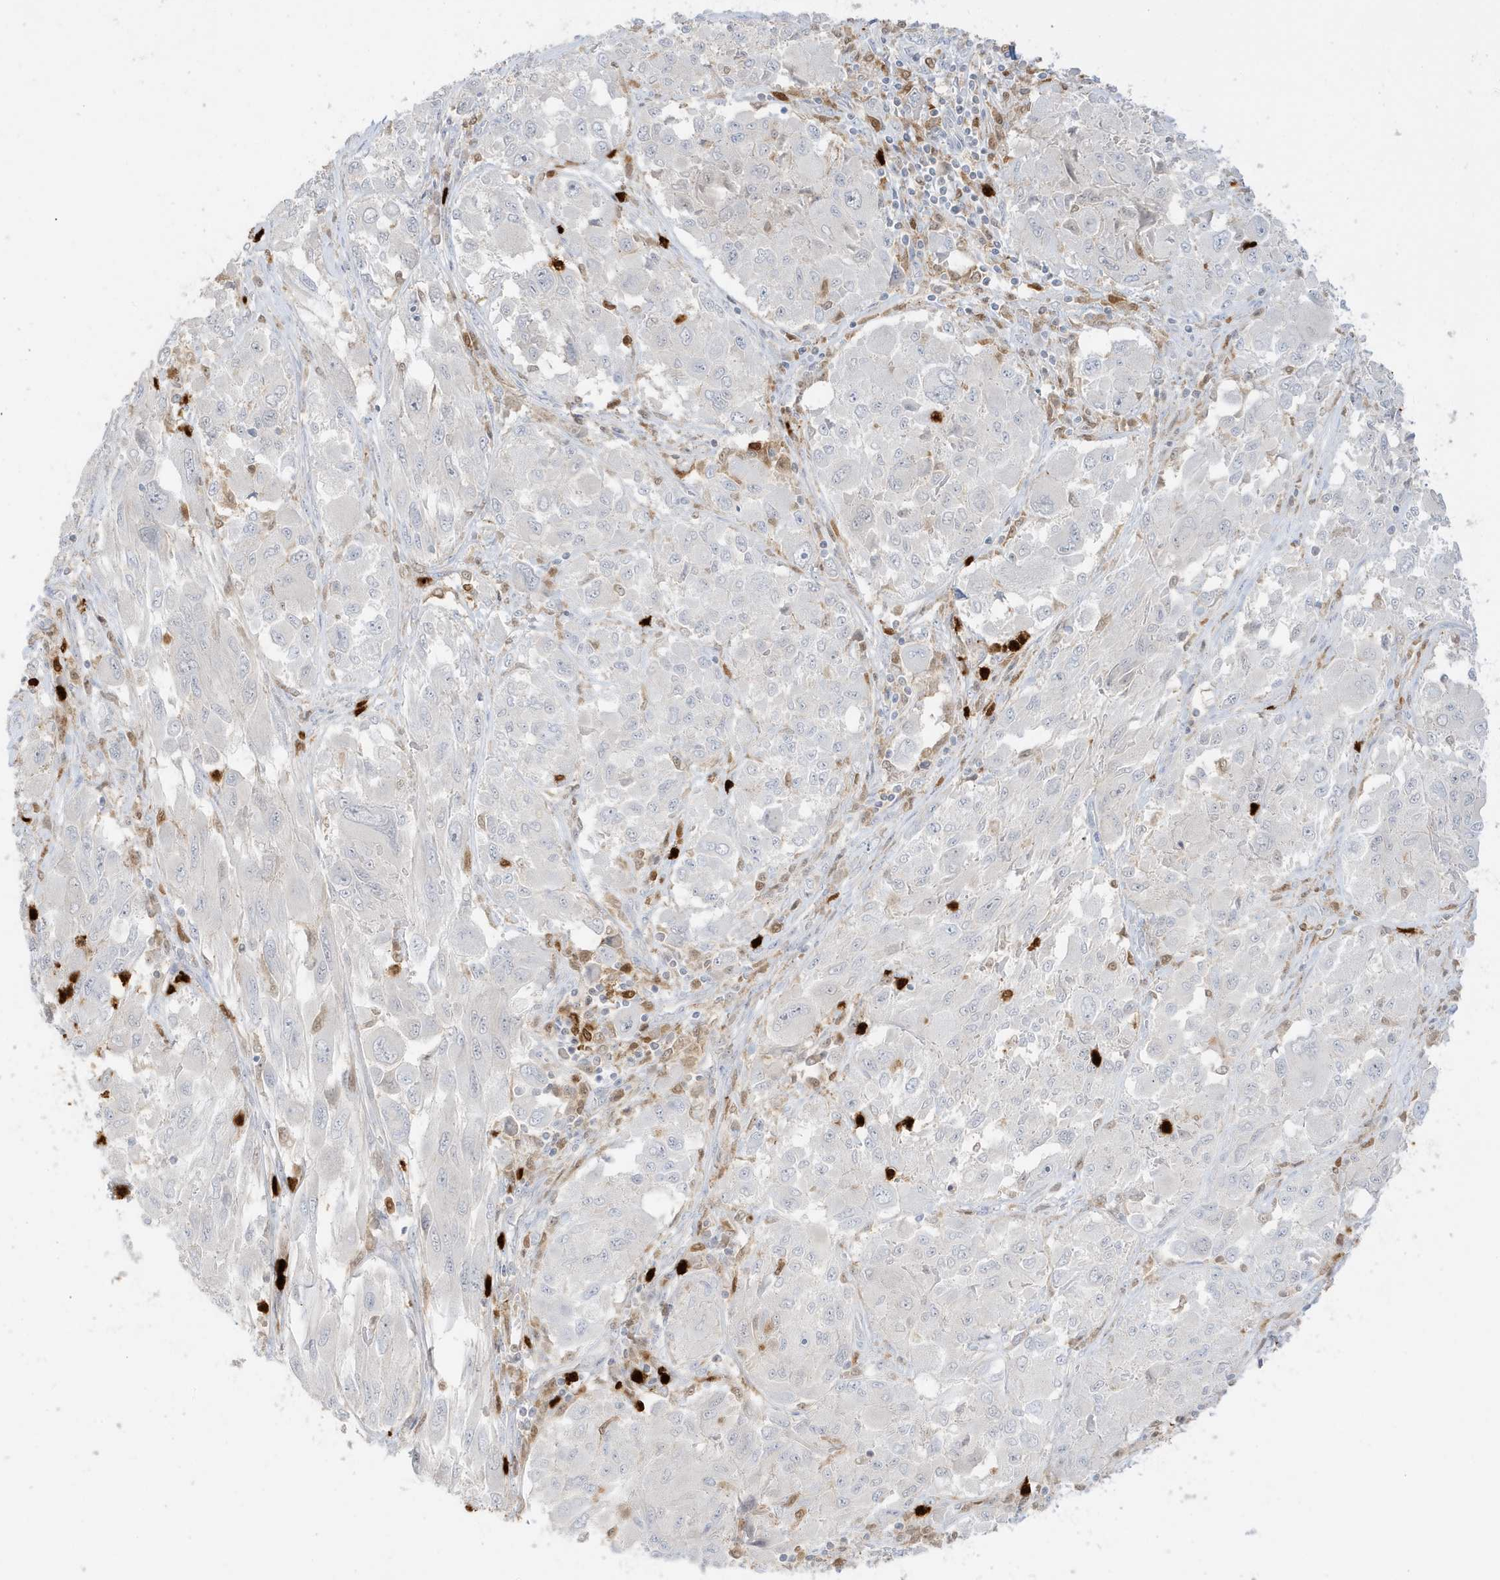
{"staining": {"intensity": "negative", "quantity": "none", "location": "none"}, "tissue": "melanoma", "cell_type": "Tumor cells", "image_type": "cancer", "snomed": [{"axis": "morphology", "description": "Malignant melanoma, NOS"}, {"axis": "topography", "description": "Skin"}], "caption": "Tumor cells show no significant expression in malignant melanoma.", "gene": "GCA", "patient": {"sex": "female", "age": 91}}